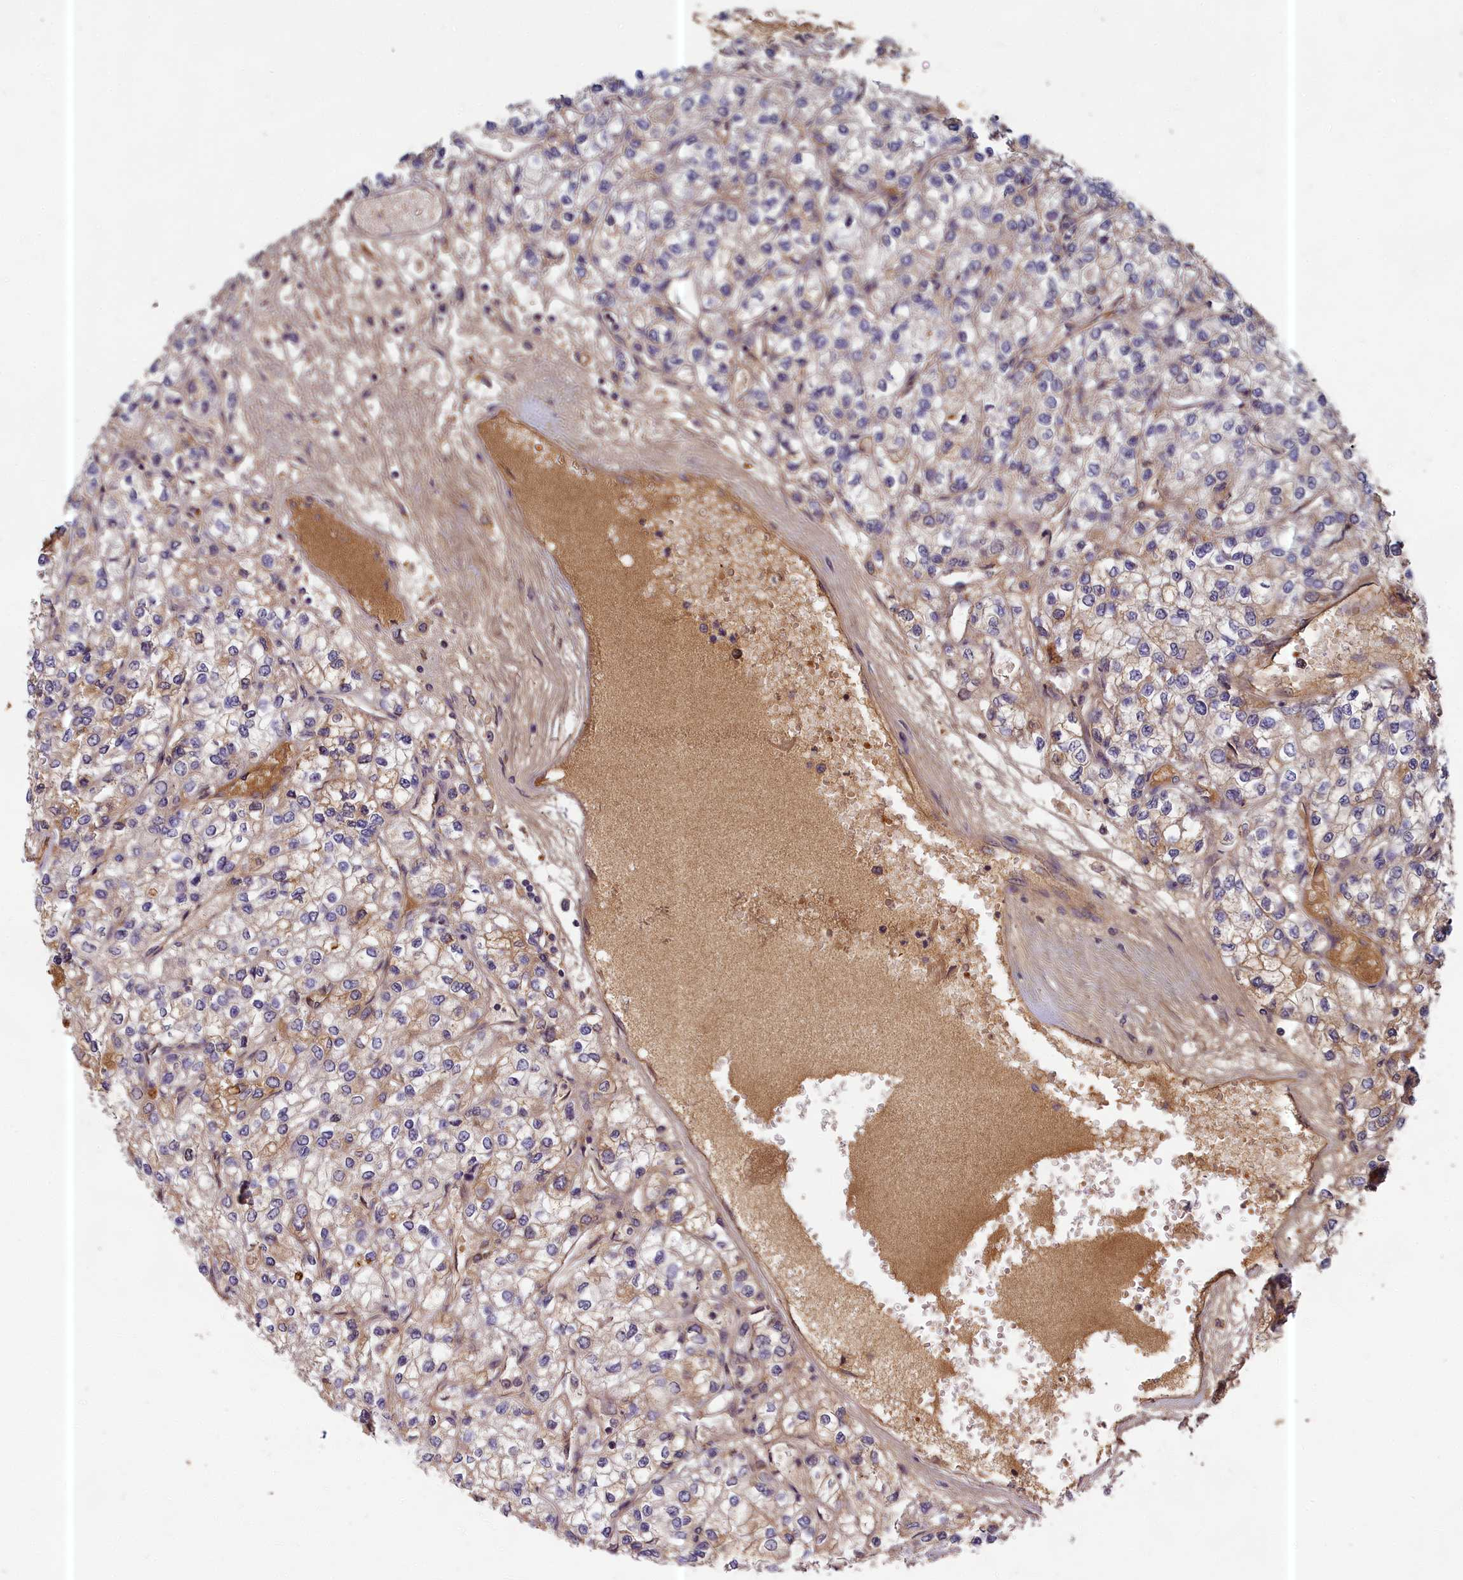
{"staining": {"intensity": "weak", "quantity": "<25%", "location": "cytoplasmic/membranous"}, "tissue": "renal cancer", "cell_type": "Tumor cells", "image_type": "cancer", "snomed": [{"axis": "morphology", "description": "Adenocarcinoma, NOS"}, {"axis": "topography", "description": "Kidney"}], "caption": "Tumor cells are negative for brown protein staining in renal adenocarcinoma.", "gene": "EARS2", "patient": {"sex": "male", "age": 80}}